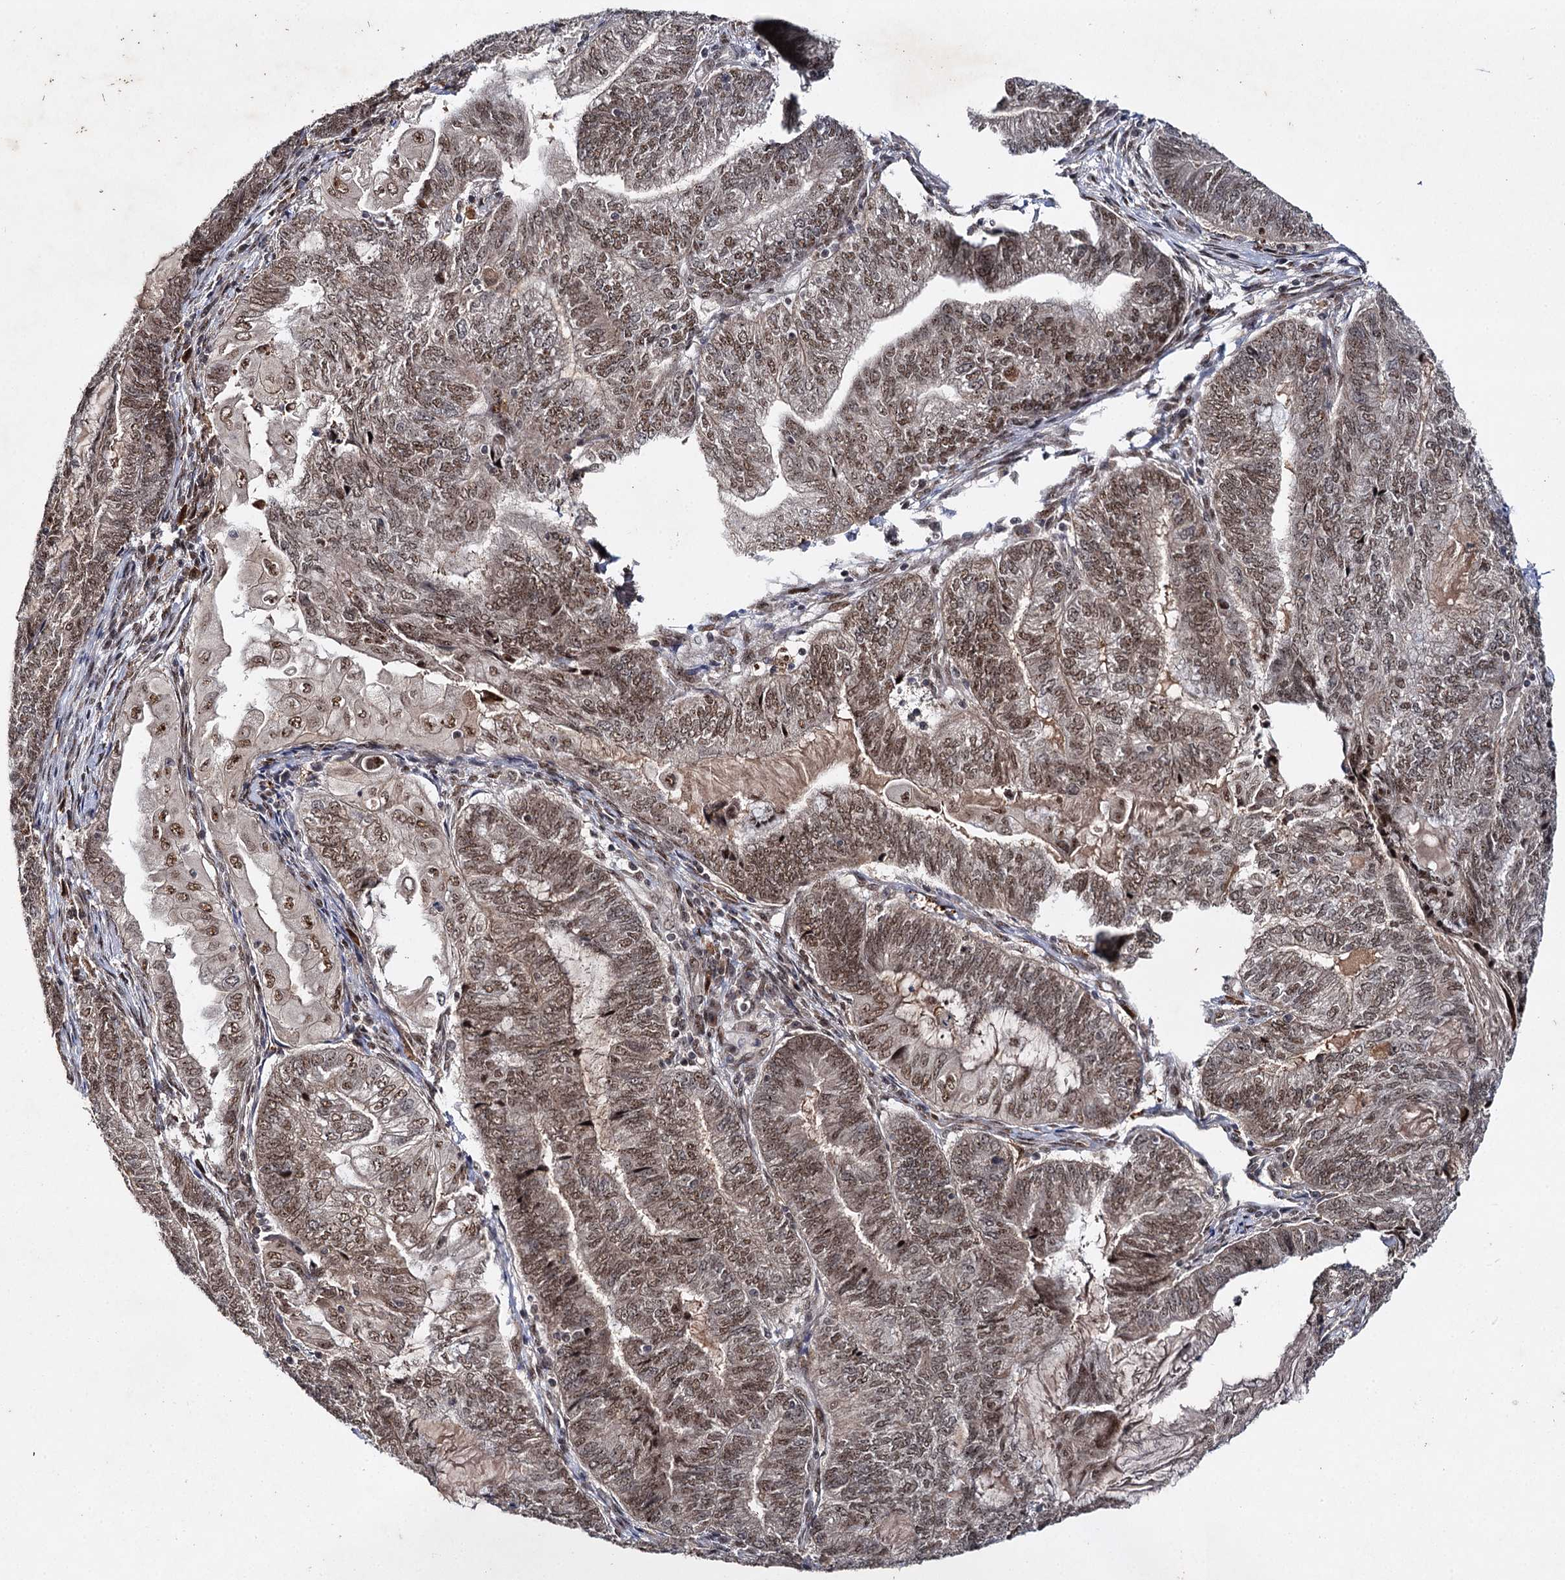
{"staining": {"intensity": "moderate", "quantity": ">75%", "location": "nuclear"}, "tissue": "endometrial cancer", "cell_type": "Tumor cells", "image_type": "cancer", "snomed": [{"axis": "morphology", "description": "Adenocarcinoma, NOS"}, {"axis": "topography", "description": "Uterus"}, {"axis": "topography", "description": "Endometrium"}], "caption": "Protein staining demonstrates moderate nuclear staining in about >75% of tumor cells in adenocarcinoma (endometrial). Ihc stains the protein in brown and the nuclei are stained blue.", "gene": "BUD13", "patient": {"sex": "female", "age": 70}}